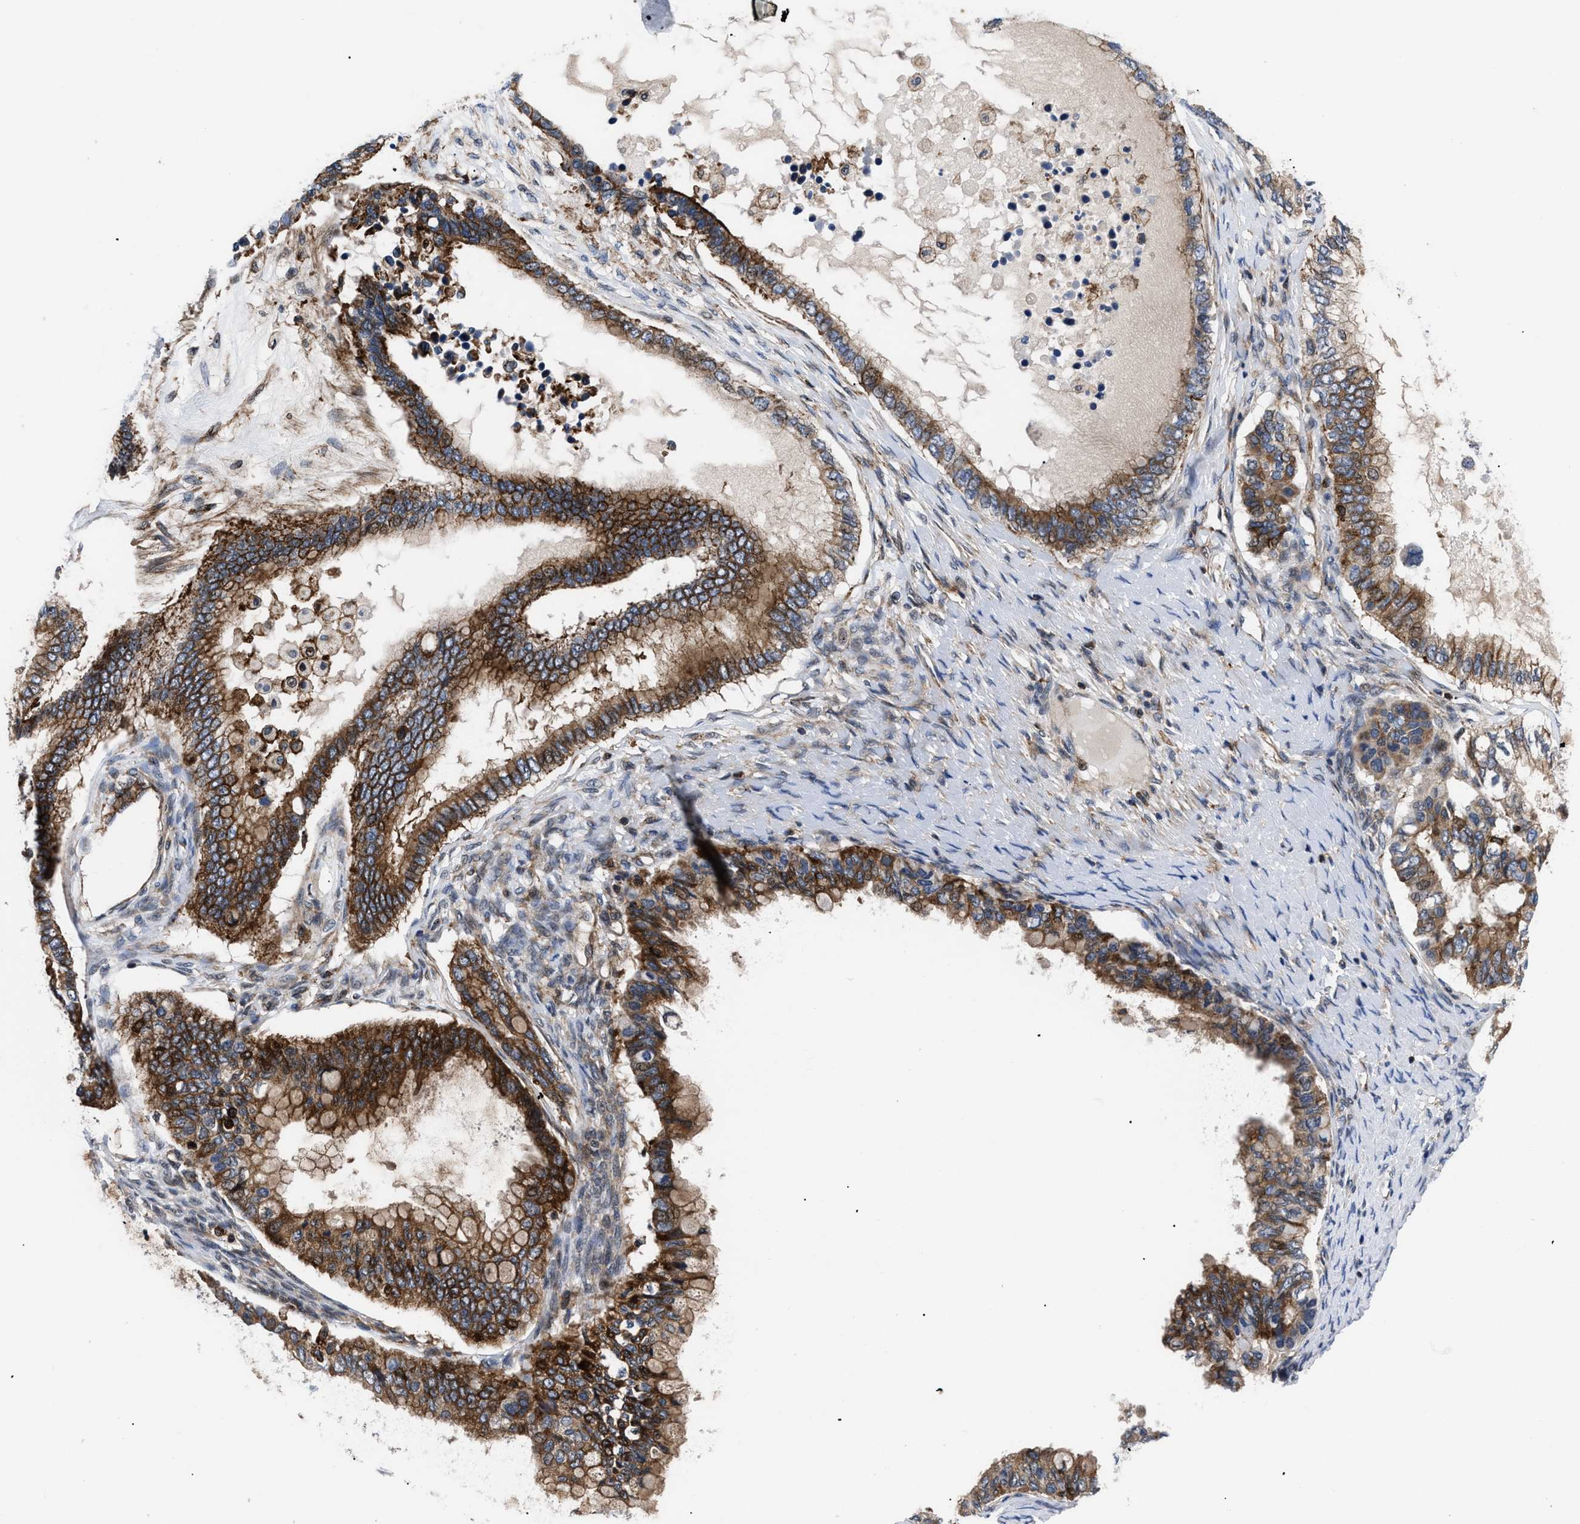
{"staining": {"intensity": "strong", "quantity": ">75%", "location": "cytoplasmic/membranous"}, "tissue": "ovarian cancer", "cell_type": "Tumor cells", "image_type": "cancer", "snomed": [{"axis": "morphology", "description": "Cystadenocarcinoma, mucinous, NOS"}, {"axis": "topography", "description": "Ovary"}], "caption": "DAB (3,3'-diaminobenzidine) immunohistochemical staining of human ovarian cancer (mucinous cystadenocarcinoma) shows strong cytoplasmic/membranous protein expression in about >75% of tumor cells.", "gene": "SPAST", "patient": {"sex": "female", "age": 80}}